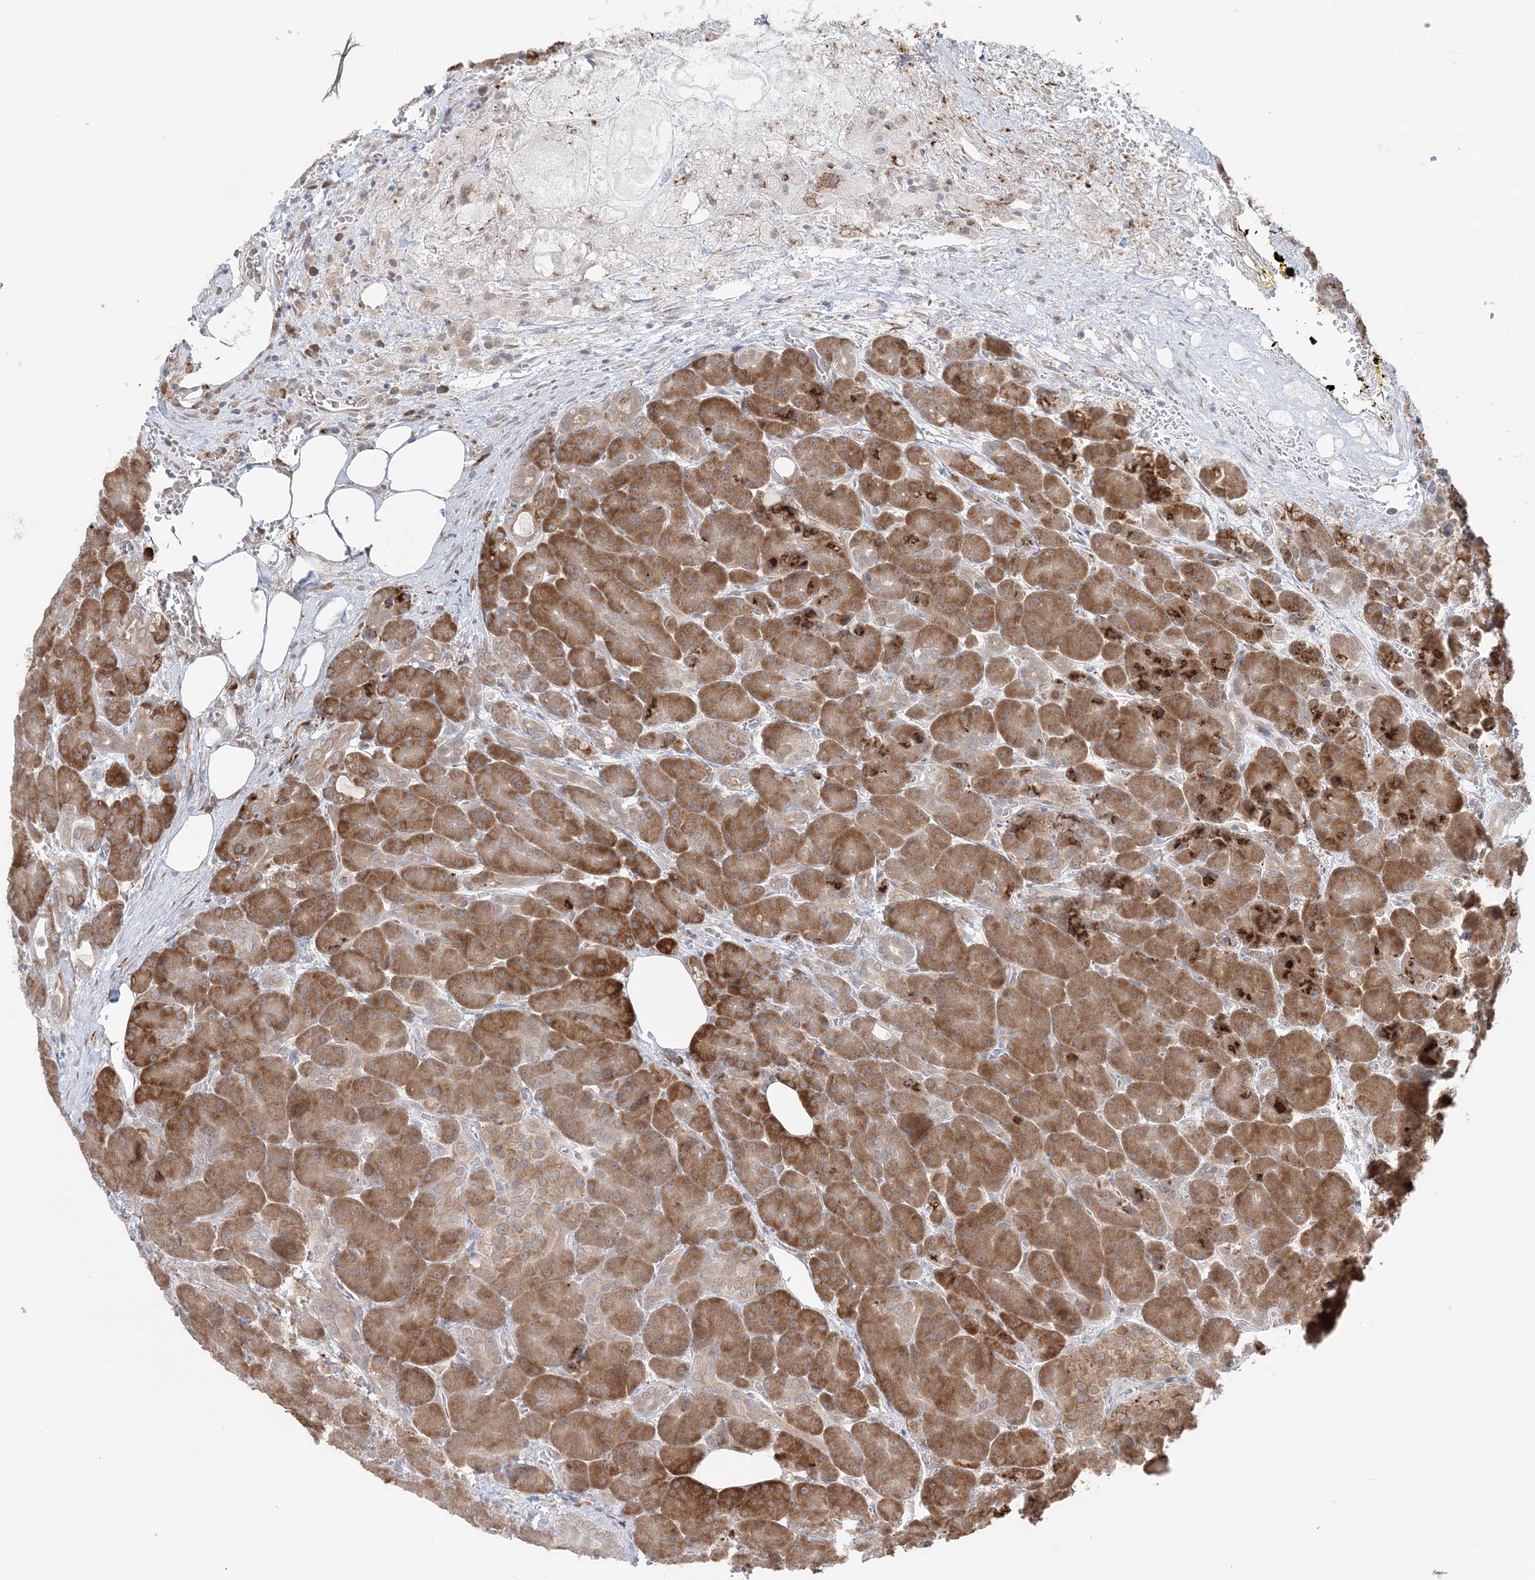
{"staining": {"intensity": "moderate", "quantity": ">75%", "location": "cytoplasmic/membranous"}, "tissue": "pancreas", "cell_type": "Exocrine glandular cells", "image_type": "normal", "snomed": [{"axis": "morphology", "description": "Normal tissue, NOS"}, {"axis": "topography", "description": "Pancreas"}], "caption": "IHC (DAB) staining of normal human pancreas demonstrates moderate cytoplasmic/membranous protein staining in about >75% of exocrine glandular cells.", "gene": "TMED10", "patient": {"sex": "male", "age": 63}}